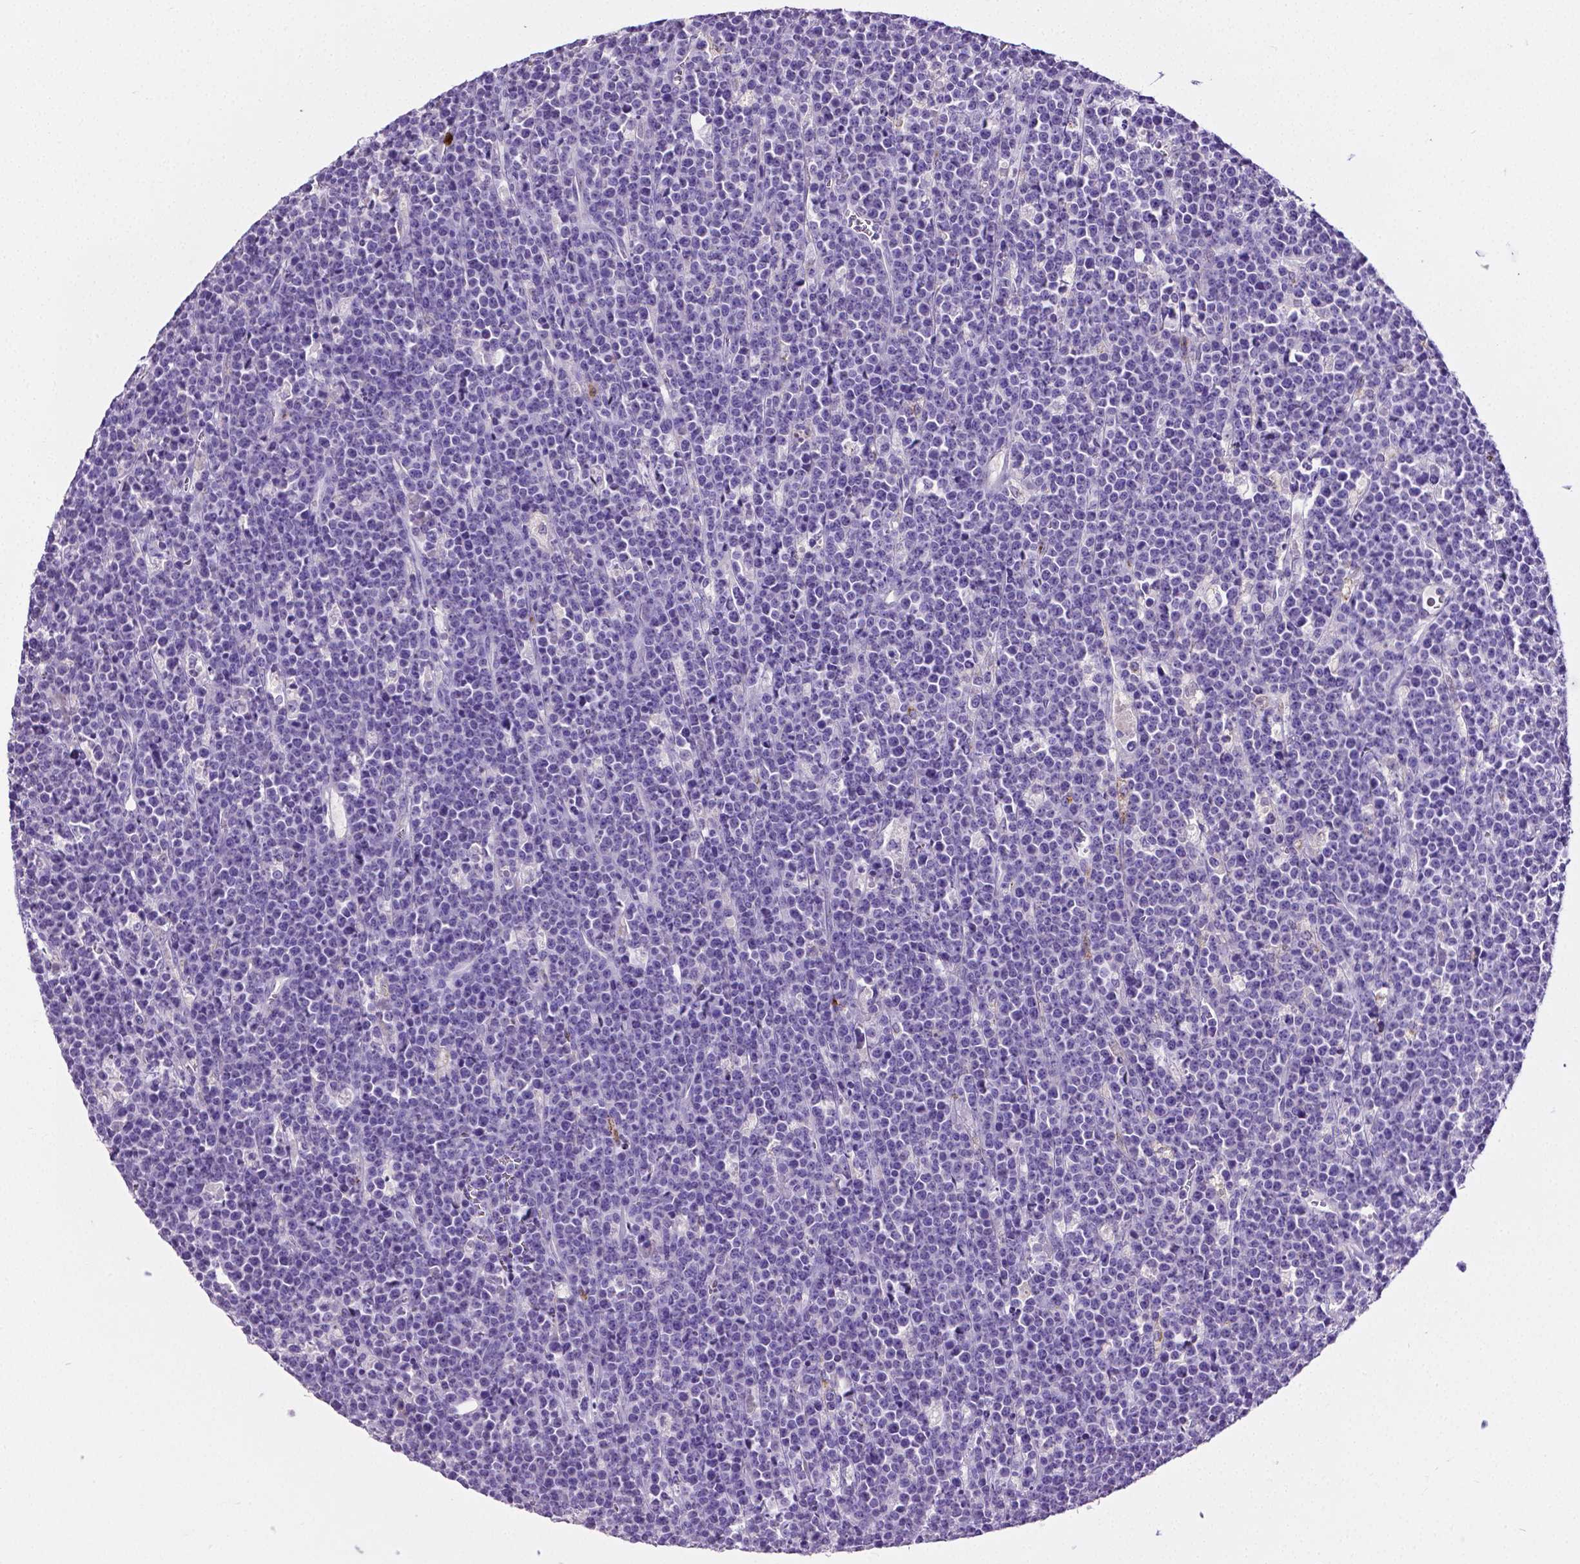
{"staining": {"intensity": "negative", "quantity": "none", "location": "none"}, "tissue": "lymphoma", "cell_type": "Tumor cells", "image_type": "cancer", "snomed": [{"axis": "morphology", "description": "Malignant lymphoma, non-Hodgkin's type, High grade"}, {"axis": "topography", "description": "Ovary"}], "caption": "Immunohistochemistry image of neoplastic tissue: human lymphoma stained with DAB (3,3'-diaminobenzidine) exhibits no significant protein positivity in tumor cells.", "gene": "MMP9", "patient": {"sex": "female", "age": 56}}